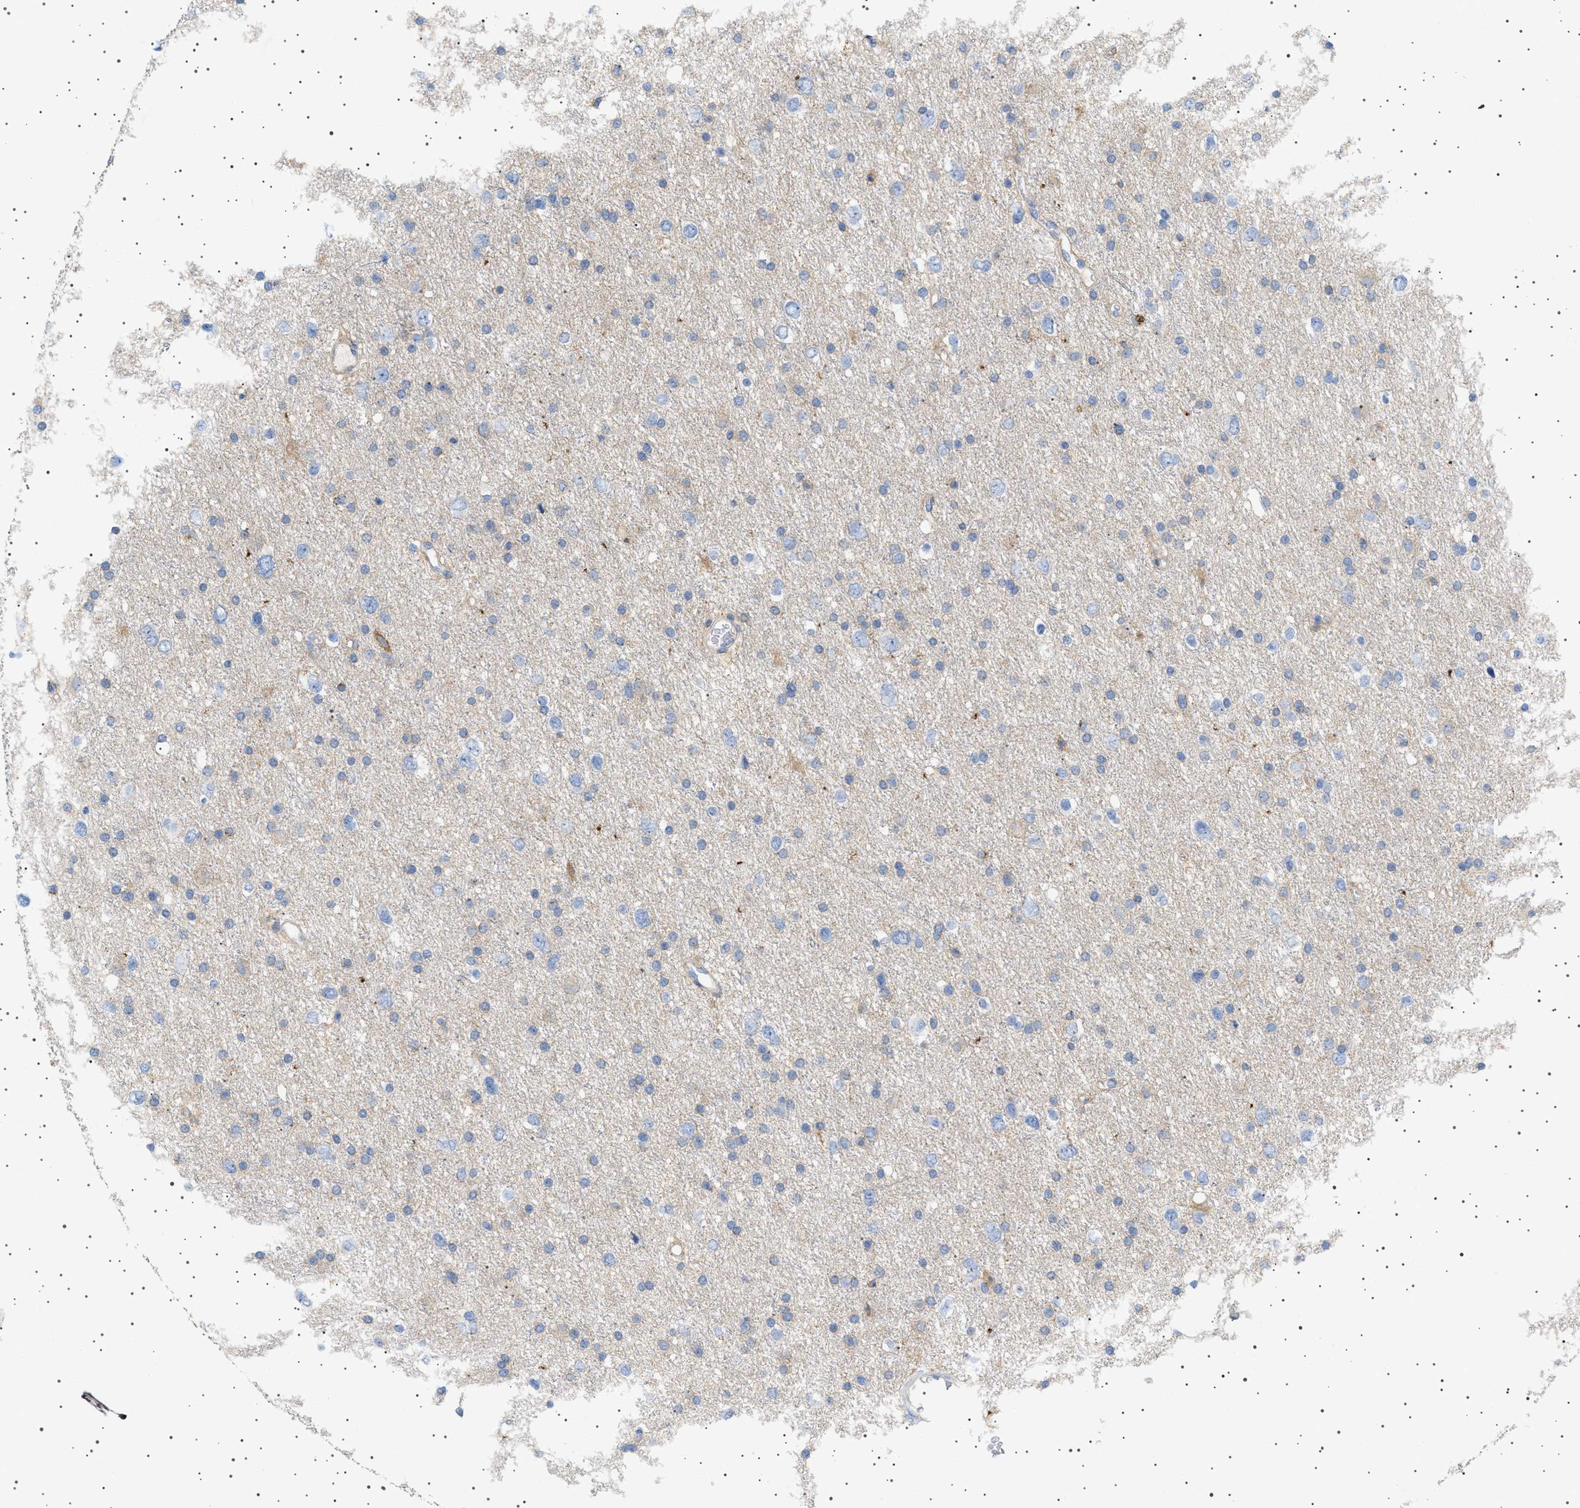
{"staining": {"intensity": "negative", "quantity": "none", "location": "none"}, "tissue": "glioma", "cell_type": "Tumor cells", "image_type": "cancer", "snomed": [{"axis": "morphology", "description": "Glioma, malignant, Low grade"}, {"axis": "topography", "description": "Brain"}], "caption": "IHC of malignant glioma (low-grade) exhibits no expression in tumor cells.", "gene": "ADCY10", "patient": {"sex": "female", "age": 37}}